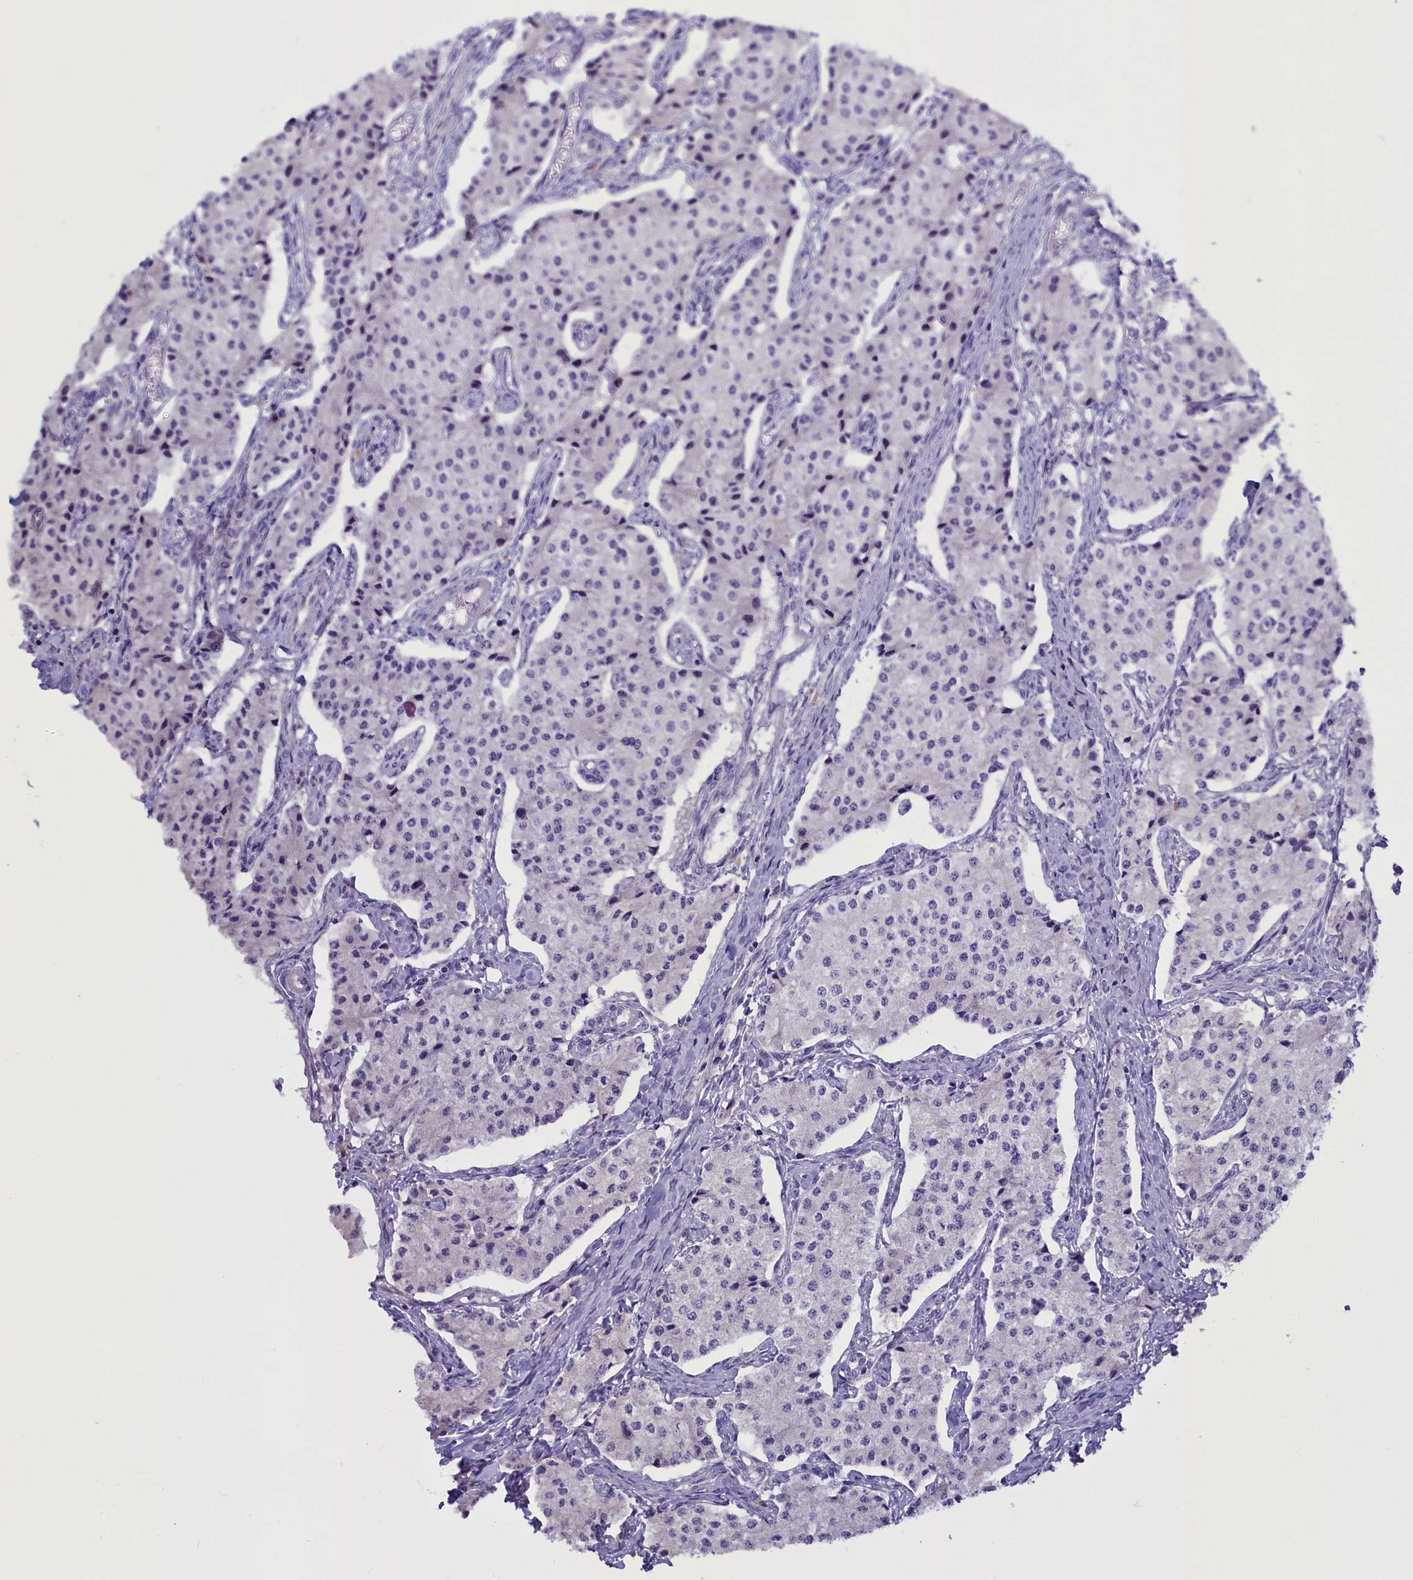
{"staining": {"intensity": "negative", "quantity": "none", "location": "none"}, "tissue": "carcinoid", "cell_type": "Tumor cells", "image_type": "cancer", "snomed": [{"axis": "morphology", "description": "Carcinoid, malignant, NOS"}, {"axis": "topography", "description": "Colon"}], "caption": "Tumor cells show no significant protein staining in carcinoid.", "gene": "RTTN", "patient": {"sex": "female", "age": 52}}